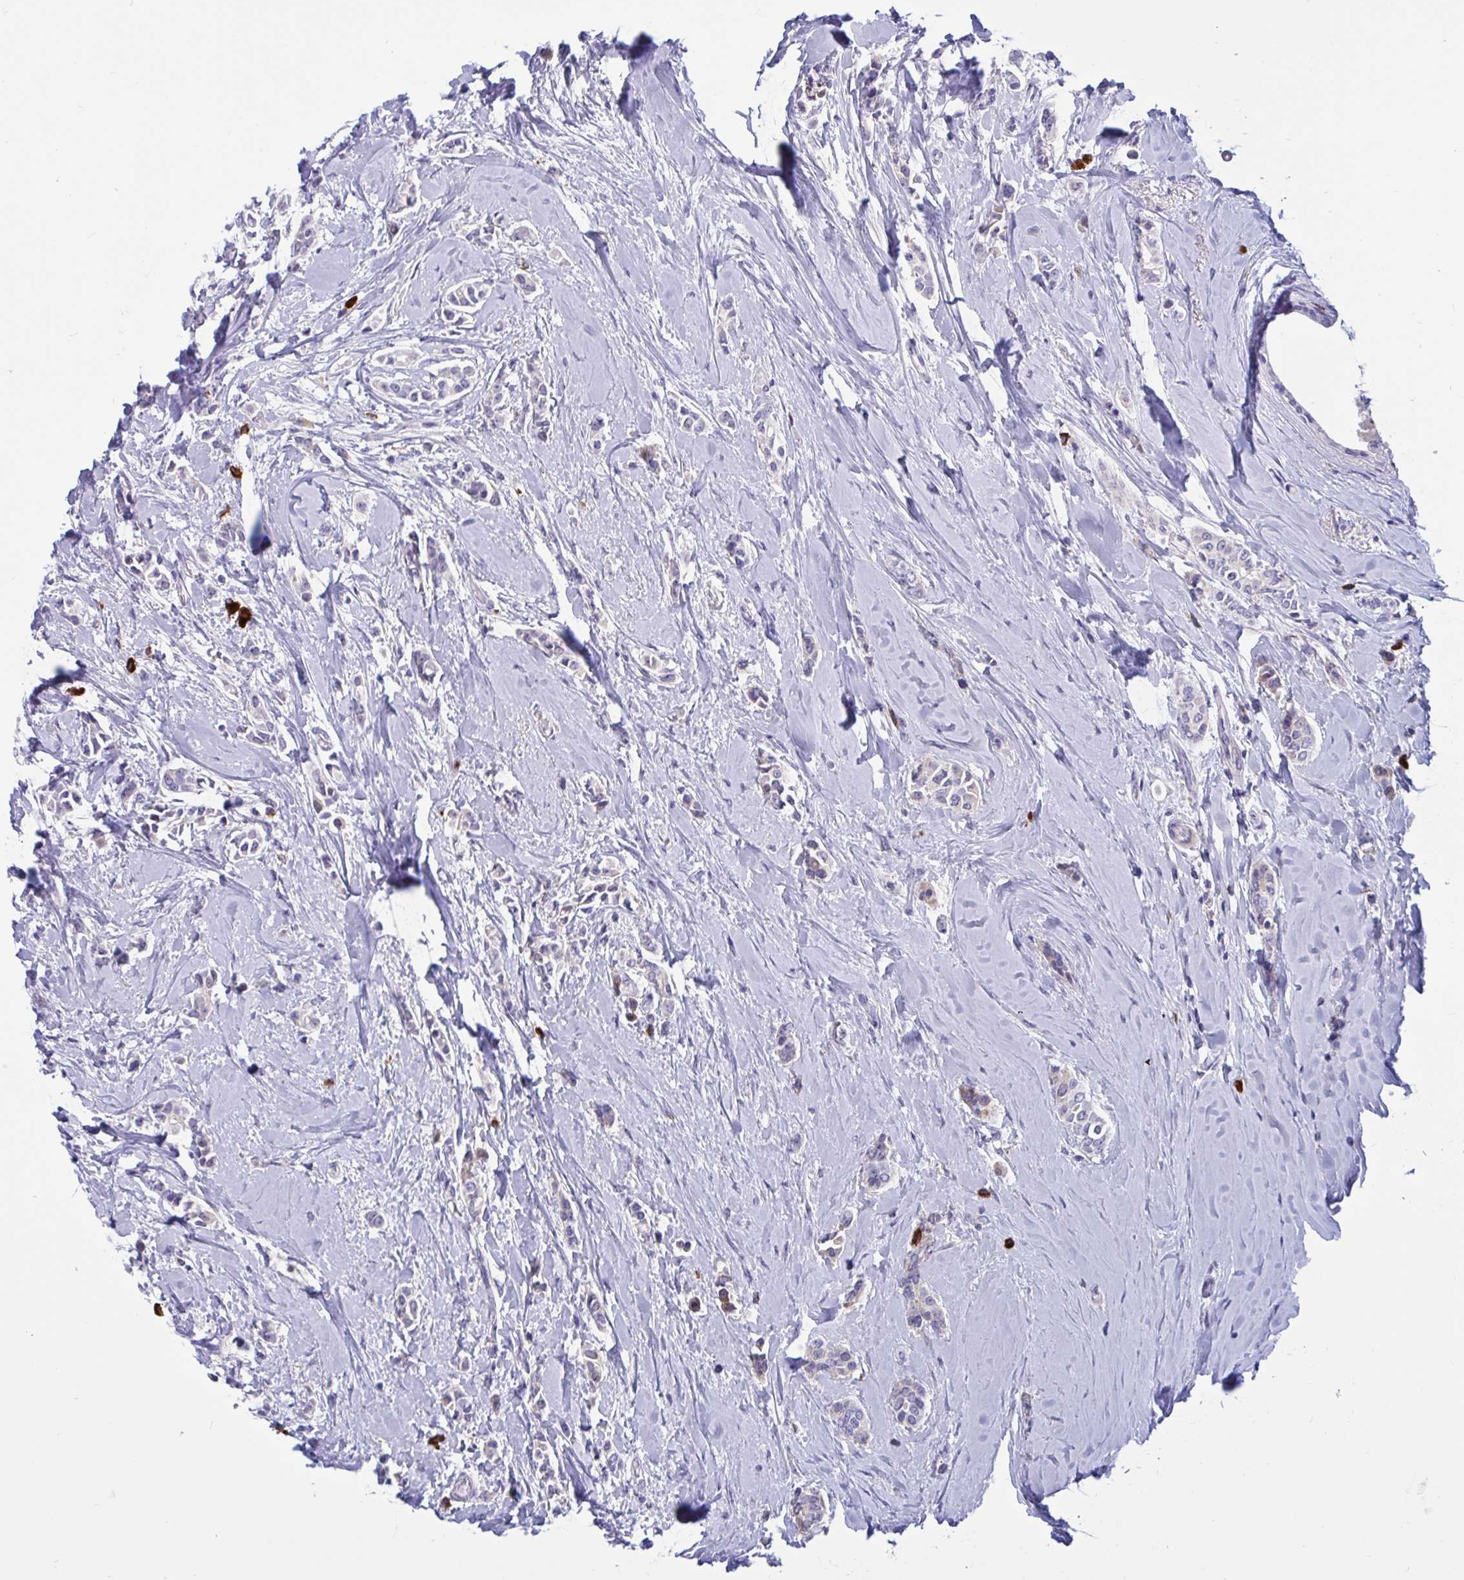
{"staining": {"intensity": "negative", "quantity": "none", "location": "none"}, "tissue": "breast cancer", "cell_type": "Tumor cells", "image_type": "cancer", "snomed": [{"axis": "morphology", "description": "Duct carcinoma"}, {"axis": "topography", "description": "Breast"}], "caption": "This micrograph is of intraductal carcinoma (breast) stained with immunohistochemistry to label a protein in brown with the nuclei are counter-stained blue. There is no expression in tumor cells.", "gene": "FAM219B", "patient": {"sex": "female", "age": 64}}